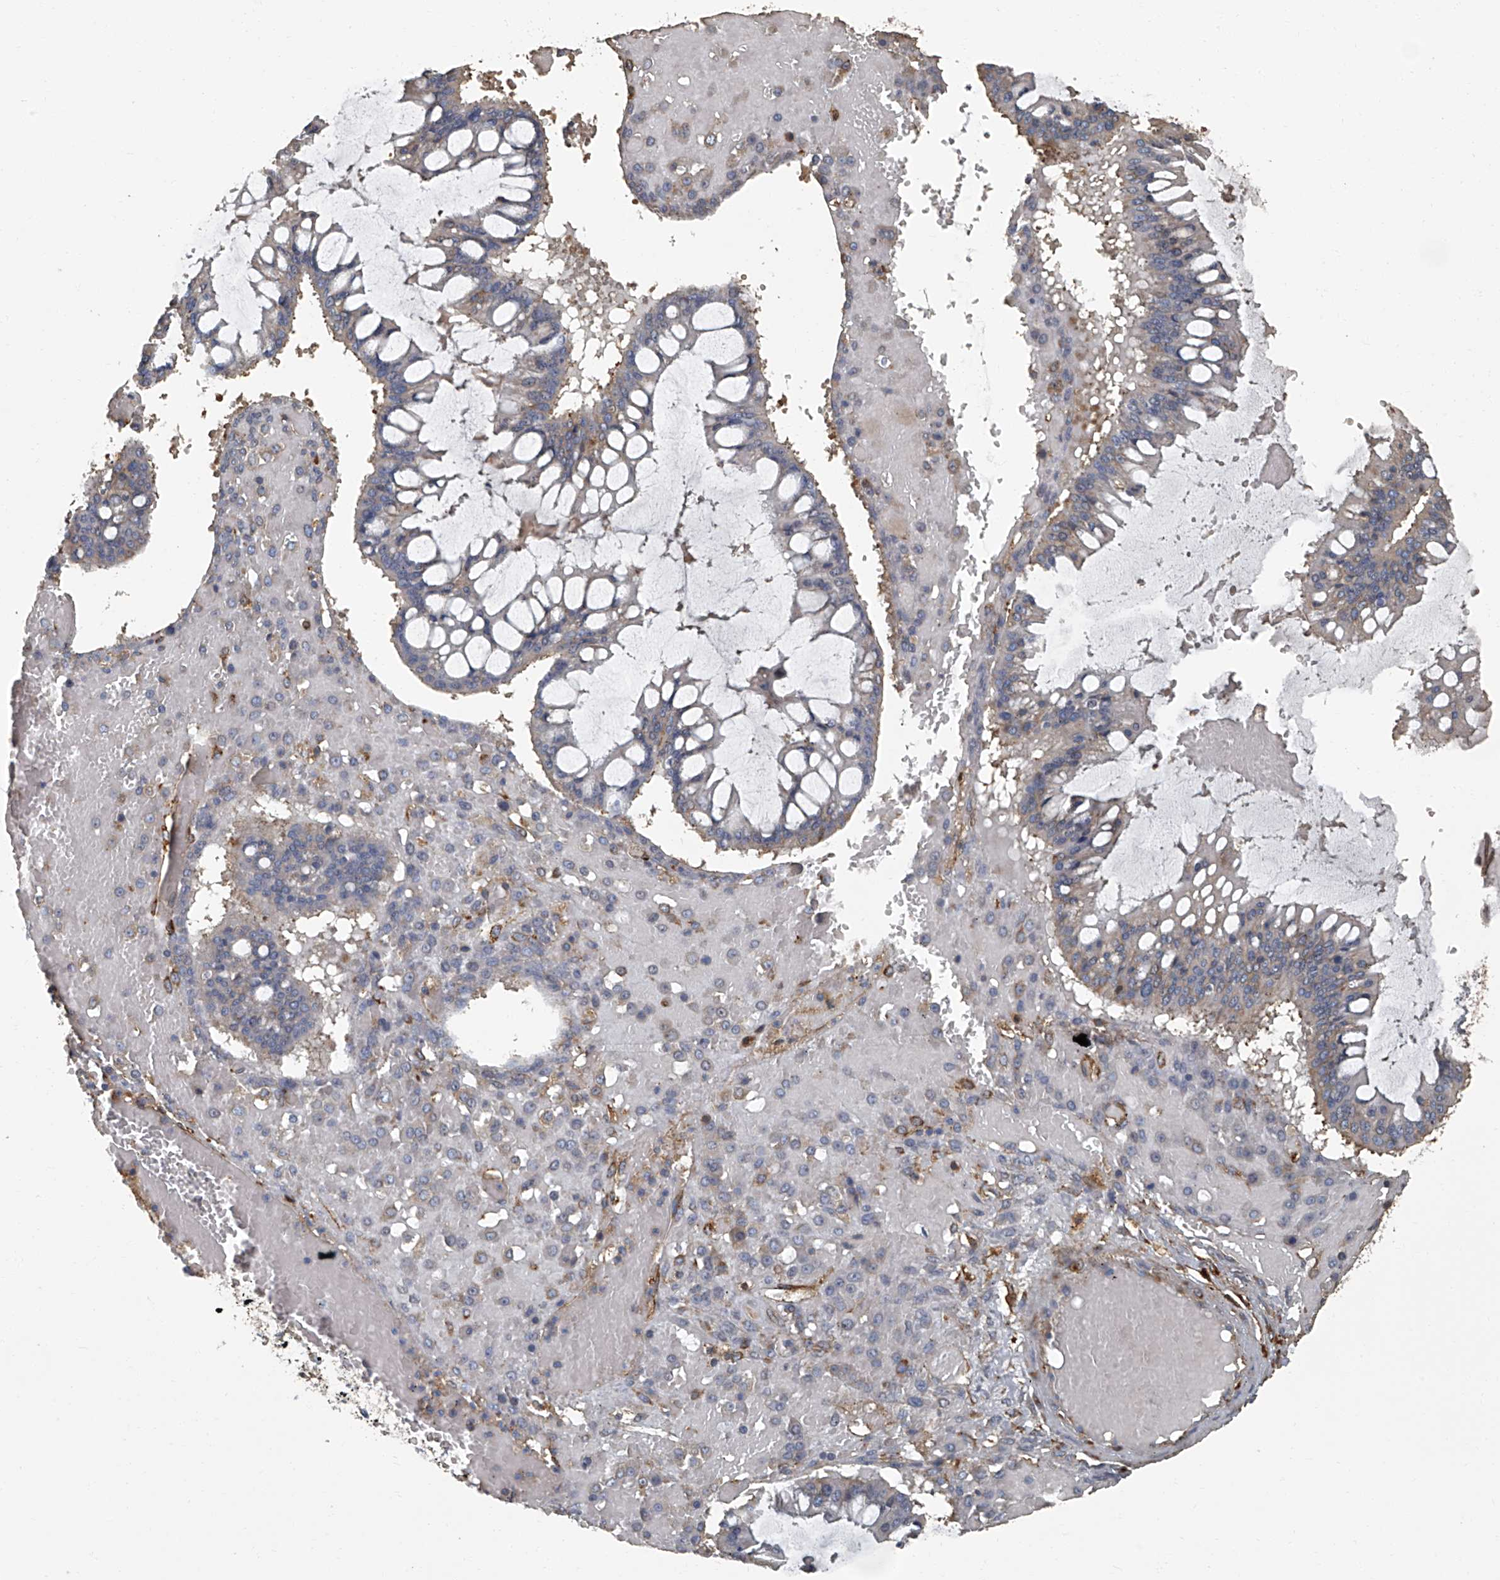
{"staining": {"intensity": "weak", "quantity": "<25%", "location": "cytoplasmic/membranous"}, "tissue": "ovarian cancer", "cell_type": "Tumor cells", "image_type": "cancer", "snomed": [{"axis": "morphology", "description": "Cystadenocarcinoma, mucinous, NOS"}, {"axis": "topography", "description": "Ovary"}], "caption": "Immunohistochemistry (IHC) of ovarian cancer demonstrates no expression in tumor cells.", "gene": "SEPTIN7", "patient": {"sex": "female", "age": 73}}